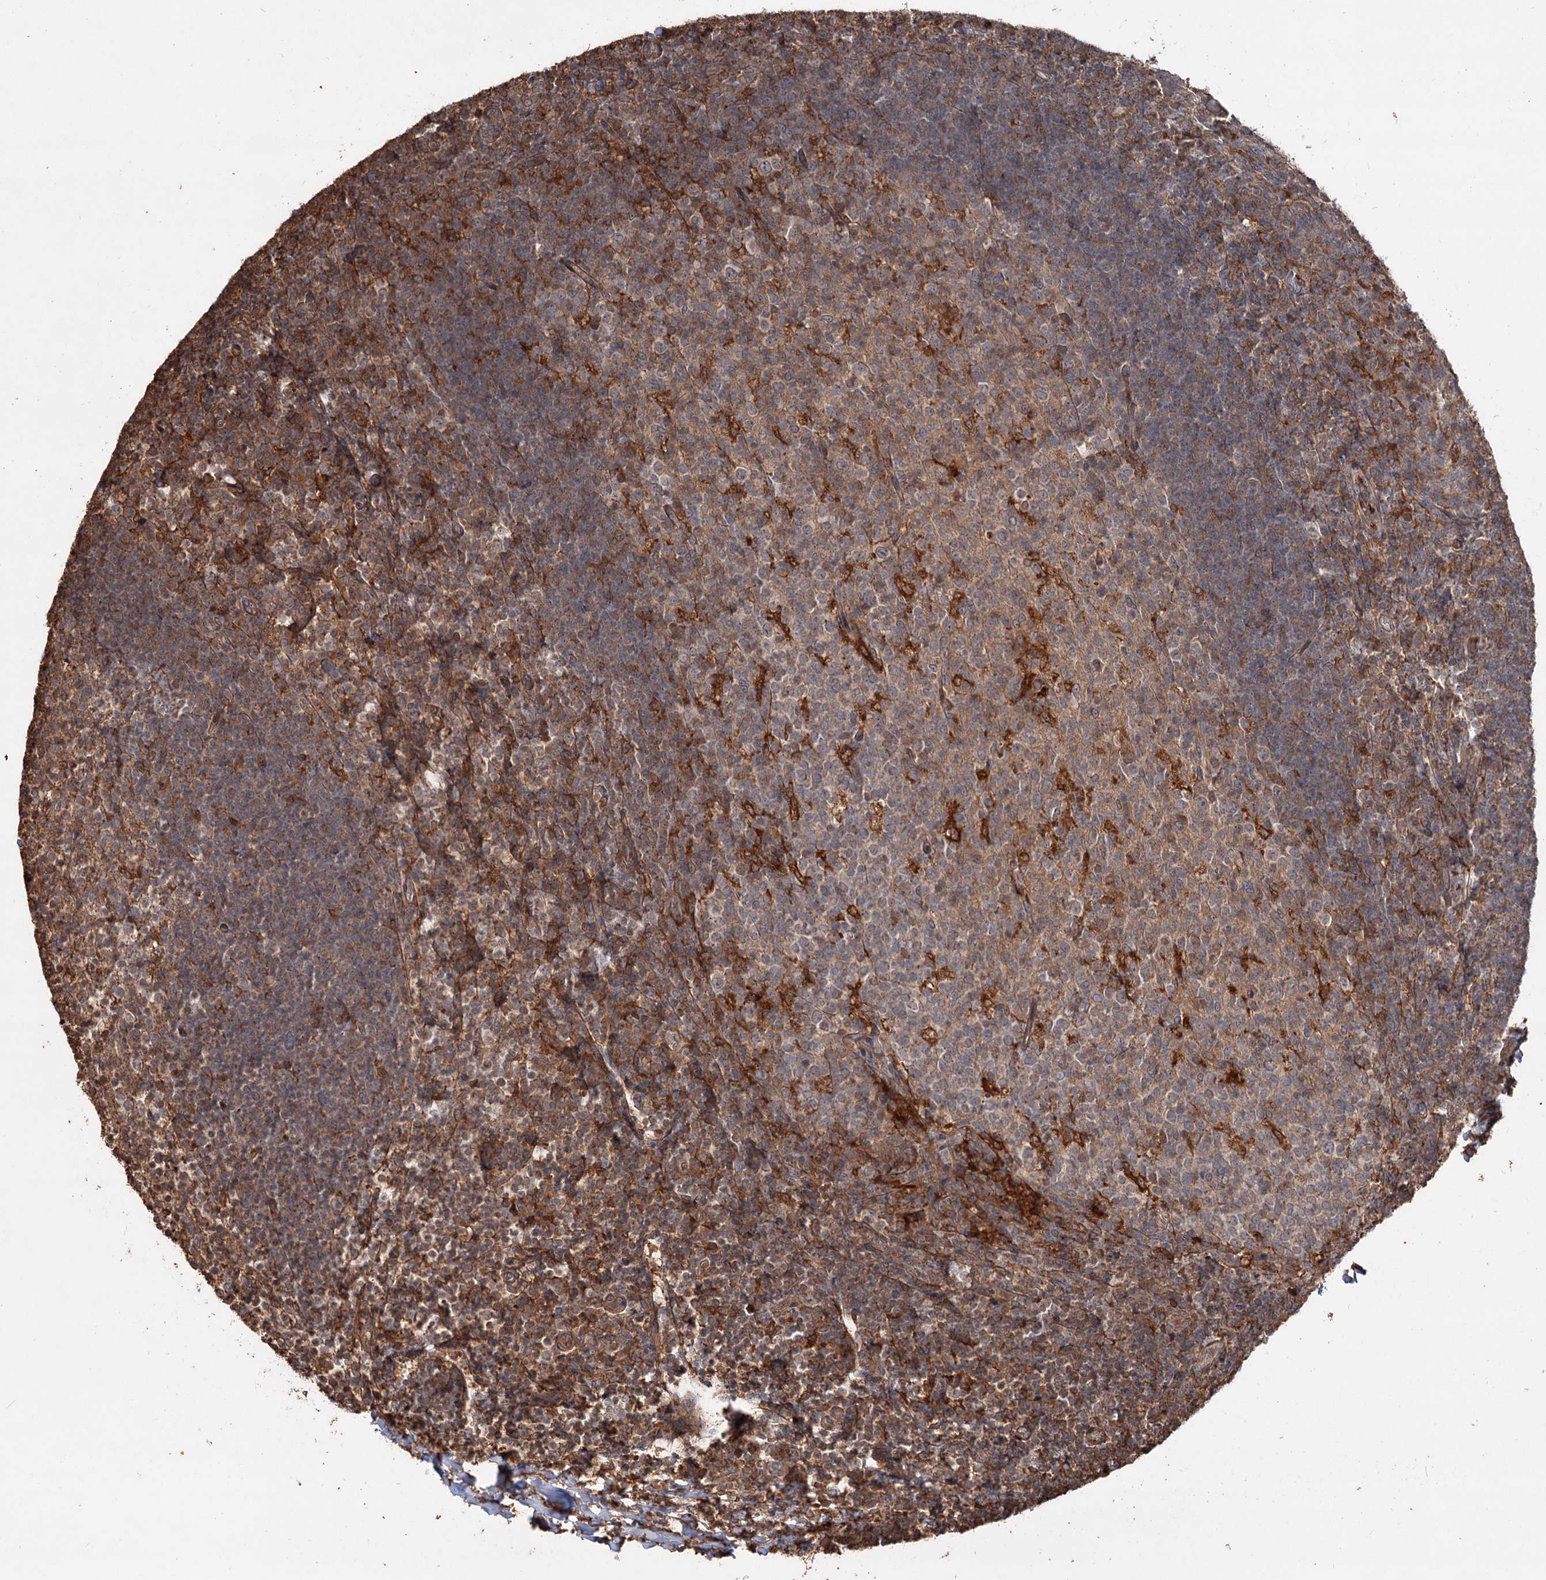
{"staining": {"intensity": "moderate", "quantity": "<25%", "location": "cytoplasmic/membranous"}, "tissue": "tonsil", "cell_type": "Germinal center cells", "image_type": "normal", "snomed": [{"axis": "morphology", "description": "Normal tissue, NOS"}, {"axis": "topography", "description": "Tonsil"}], "caption": "The histopathology image shows immunohistochemical staining of normal tonsil. There is moderate cytoplasmic/membranous staining is identified in approximately <25% of germinal center cells.", "gene": "GRIP1", "patient": {"sex": "female", "age": 10}}